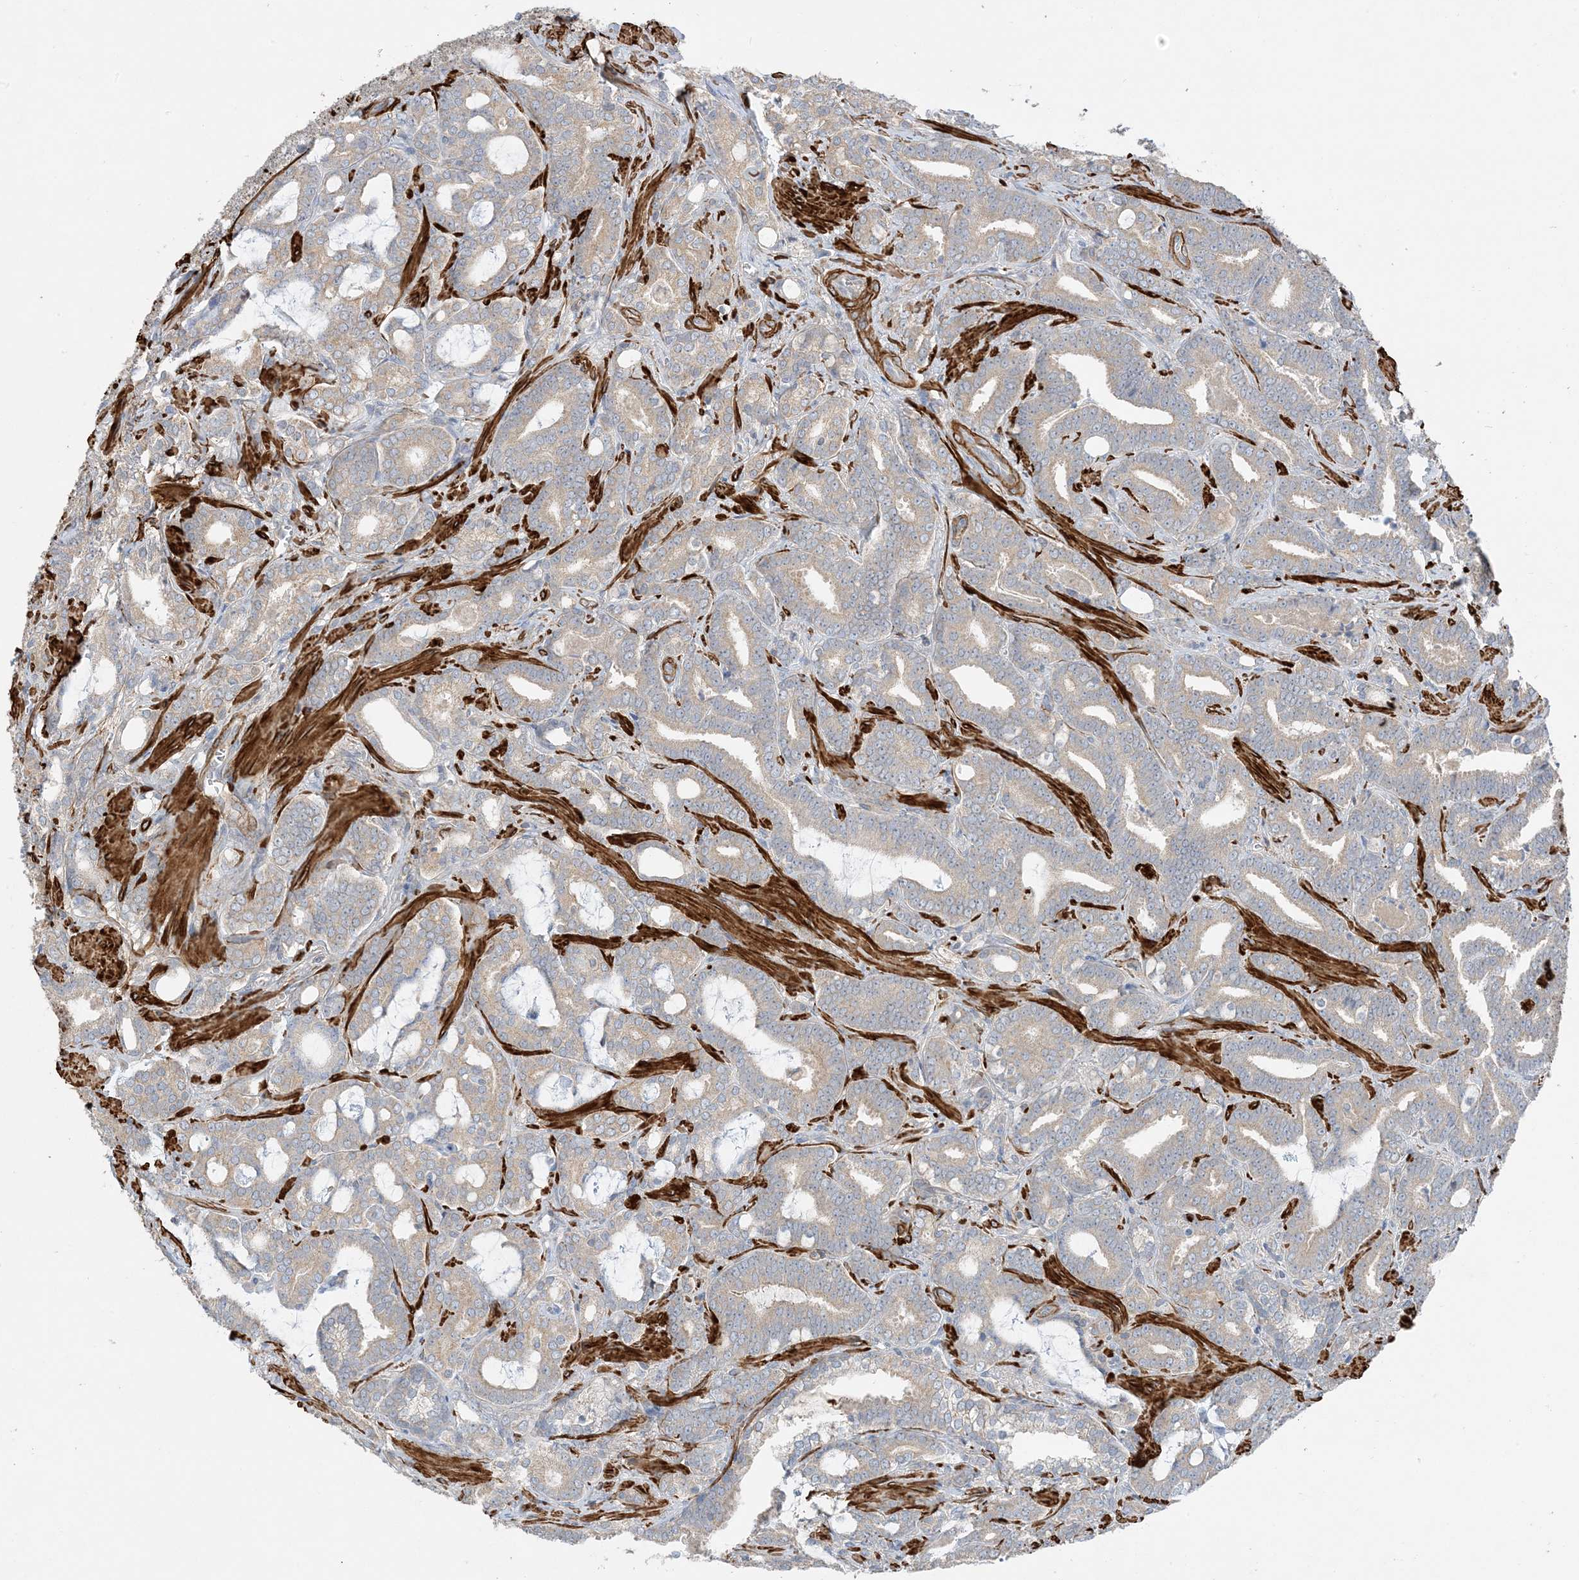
{"staining": {"intensity": "weak", "quantity": "25%-75%", "location": "cytoplasmic/membranous"}, "tissue": "prostate cancer", "cell_type": "Tumor cells", "image_type": "cancer", "snomed": [{"axis": "morphology", "description": "Adenocarcinoma, High grade"}, {"axis": "topography", "description": "Prostate and seminal vesicle, NOS"}], "caption": "This is a micrograph of immunohistochemistry (IHC) staining of prostate cancer, which shows weak staining in the cytoplasmic/membranous of tumor cells.", "gene": "KIFBP", "patient": {"sex": "male", "age": 67}}